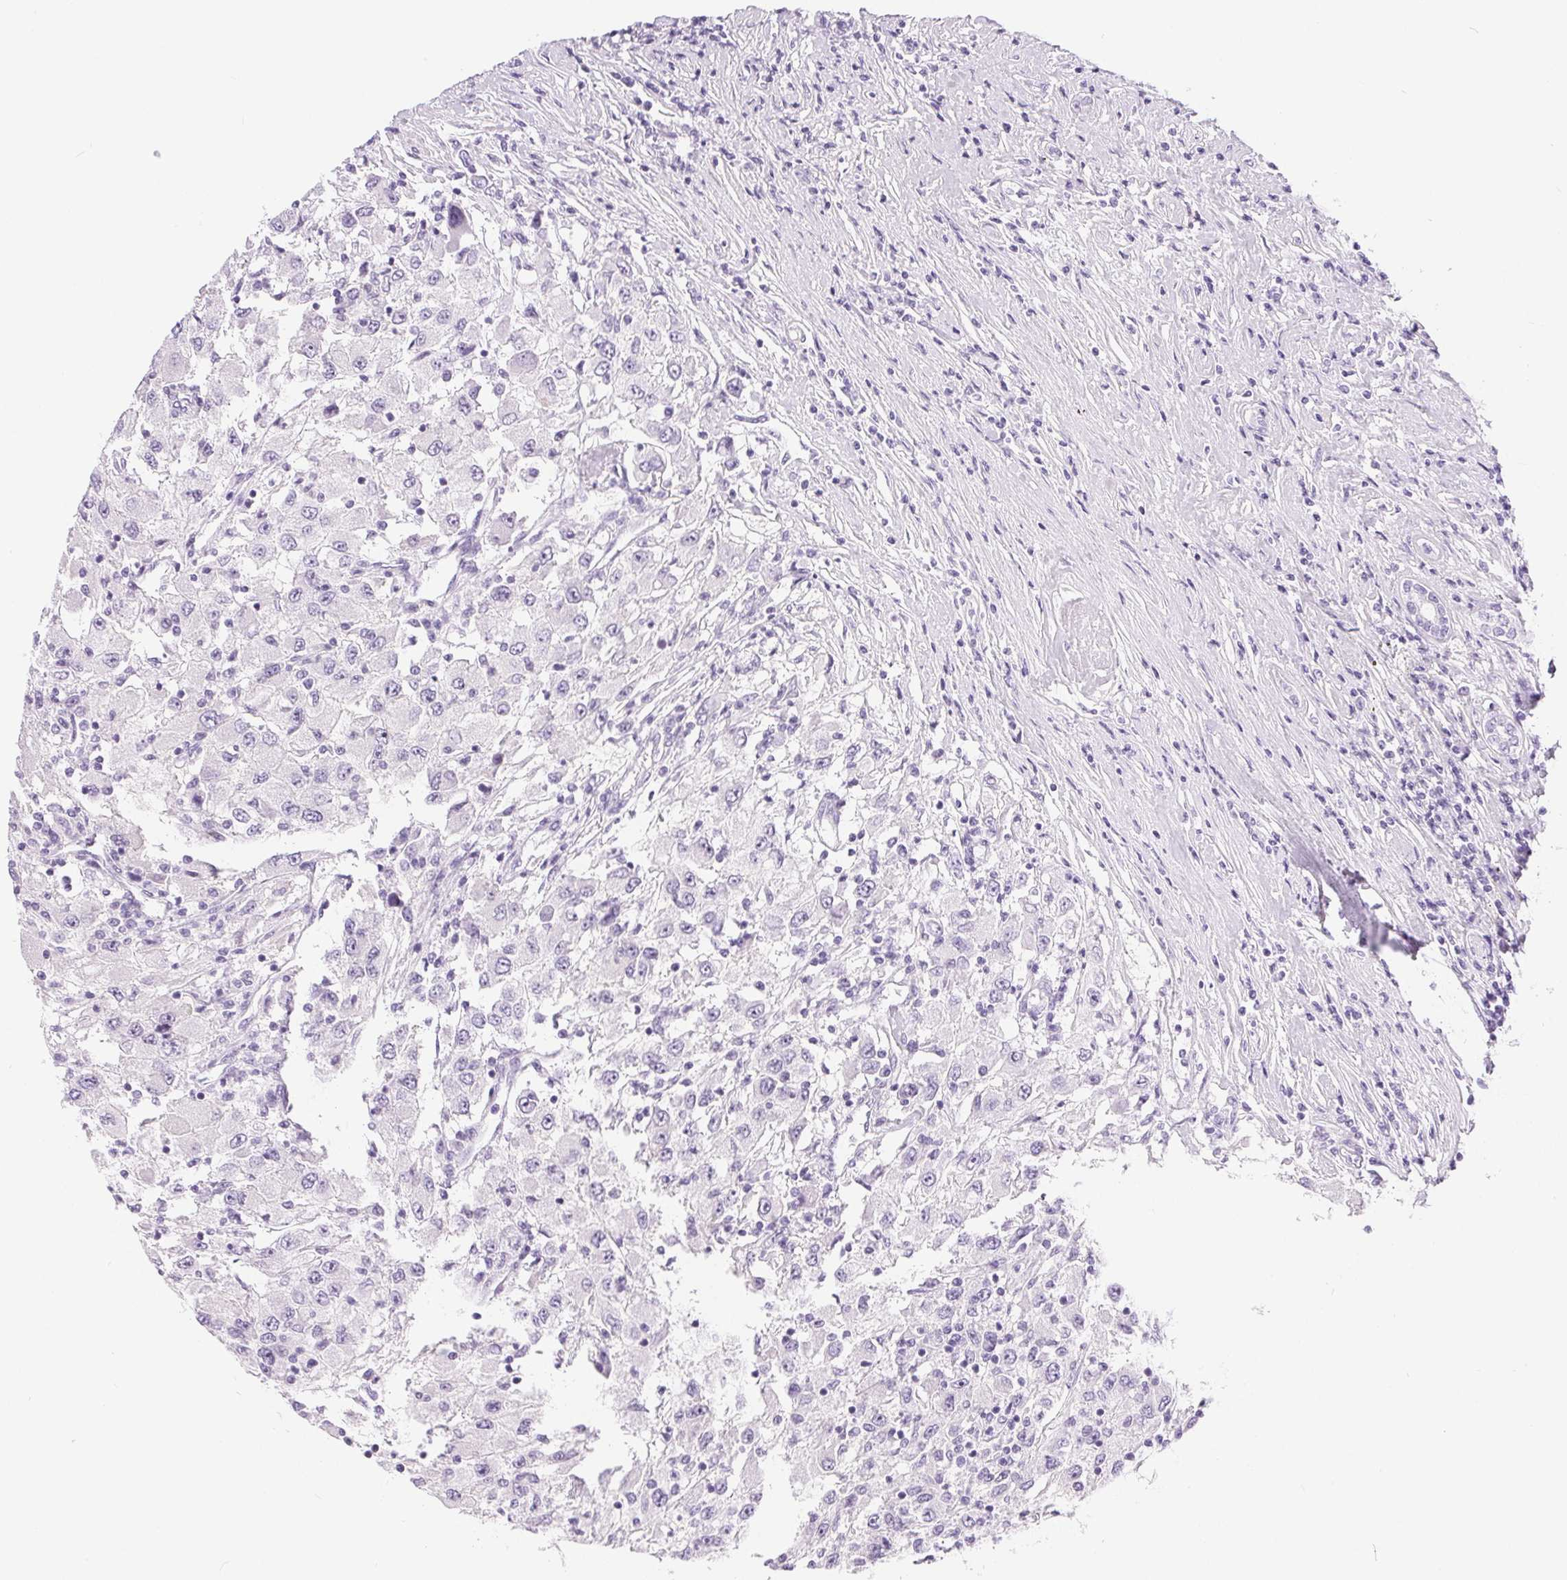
{"staining": {"intensity": "negative", "quantity": "none", "location": "none"}, "tissue": "renal cancer", "cell_type": "Tumor cells", "image_type": "cancer", "snomed": [{"axis": "morphology", "description": "Adenocarcinoma, NOS"}, {"axis": "topography", "description": "Kidney"}], "caption": "High magnification brightfield microscopy of renal cancer stained with DAB (3,3'-diaminobenzidine) (brown) and counterstained with hematoxylin (blue): tumor cells show no significant expression. The staining is performed using DAB (3,3'-diaminobenzidine) brown chromogen with nuclei counter-stained in using hematoxylin.", "gene": "XDH", "patient": {"sex": "female", "age": 67}}